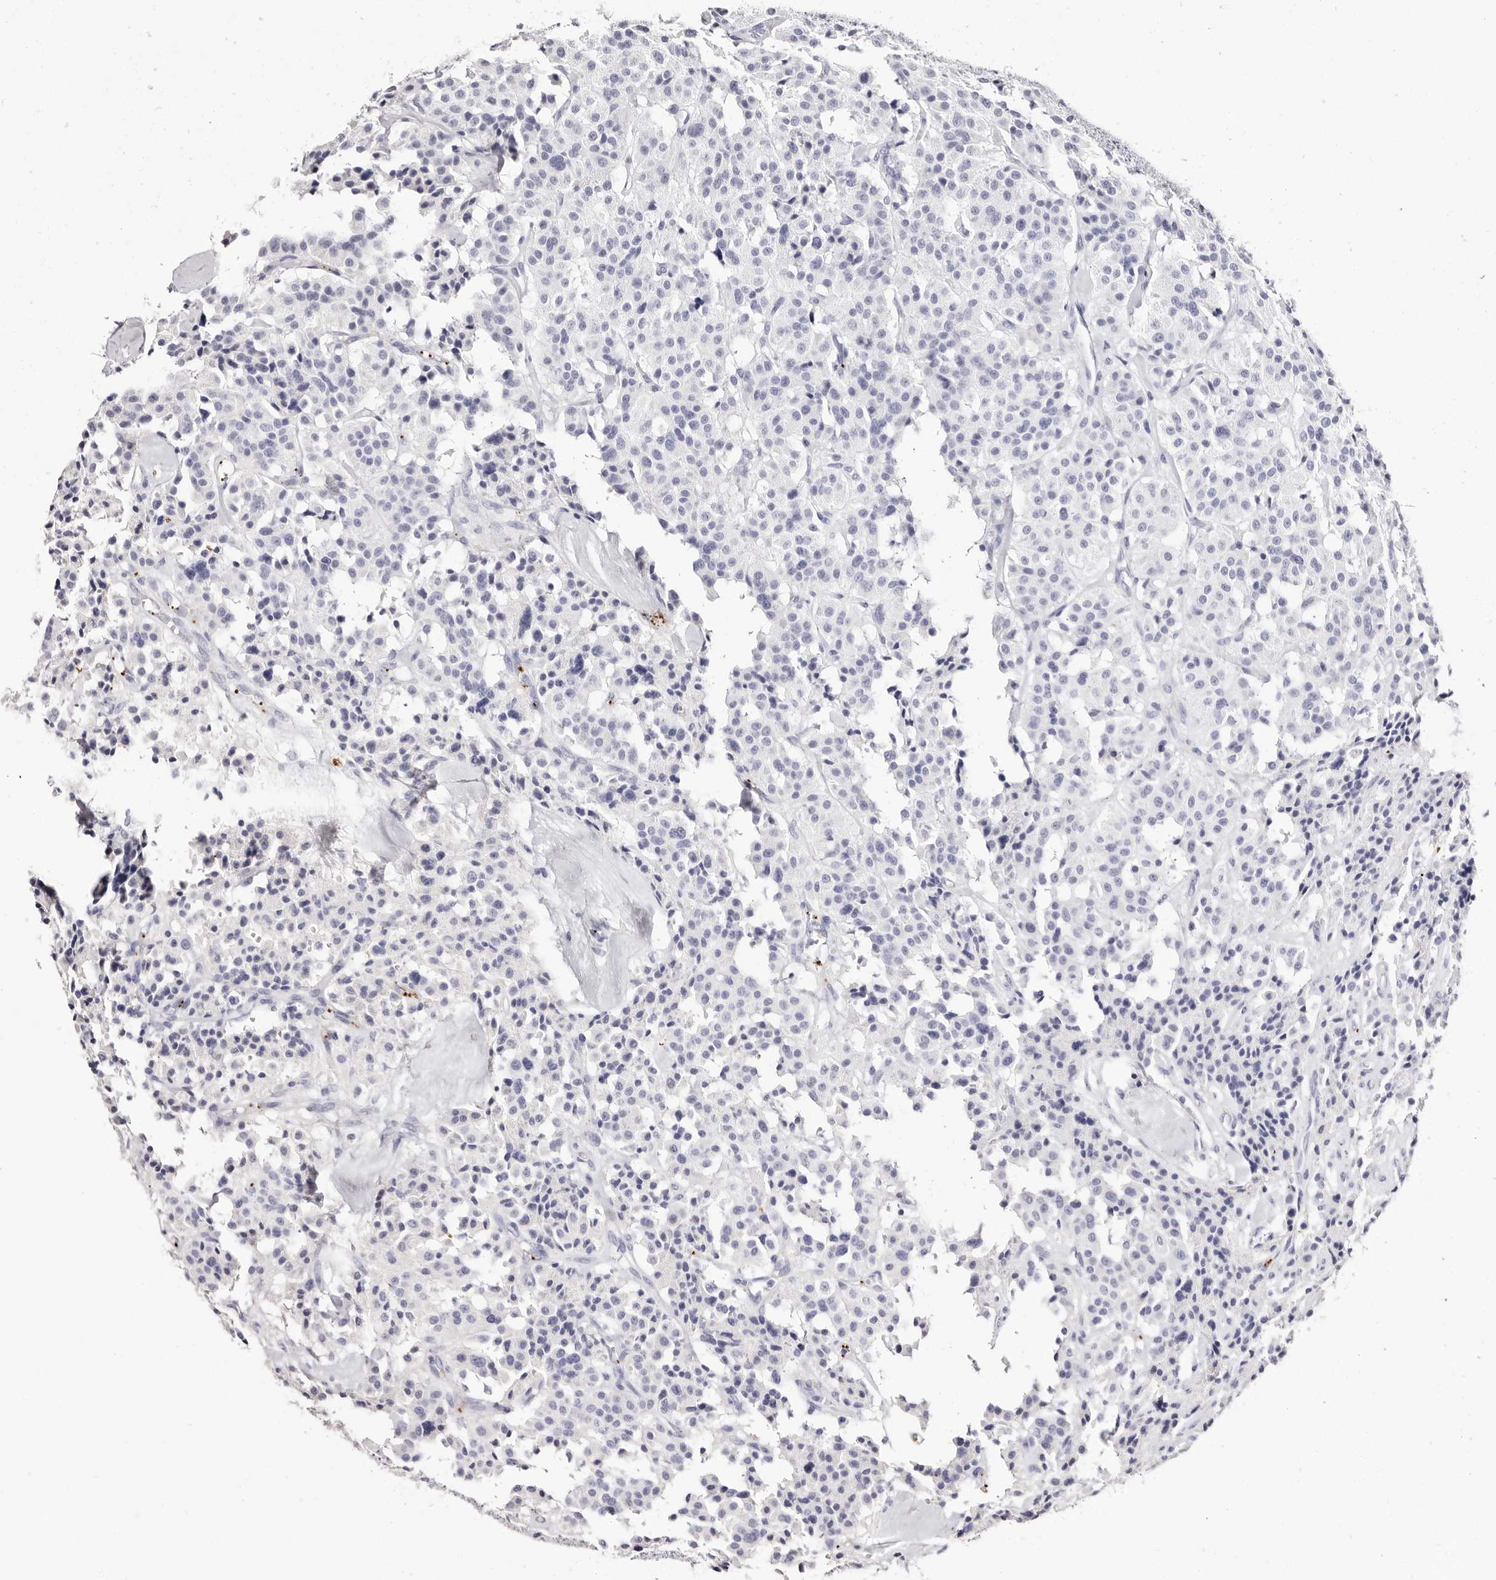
{"staining": {"intensity": "negative", "quantity": "none", "location": "none"}, "tissue": "carcinoid", "cell_type": "Tumor cells", "image_type": "cancer", "snomed": [{"axis": "morphology", "description": "Carcinoid, malignant, NOS"}, {"axis": "topography", "description": "Lung"}], "caption": "High power microscopy histopathology image of an immunohistochemistry micrograph of malignant carcinoid, revealing no significant positivity in tumor cells.", "gene": "PF4", "patient": {"sex": "male", "age": 30}}